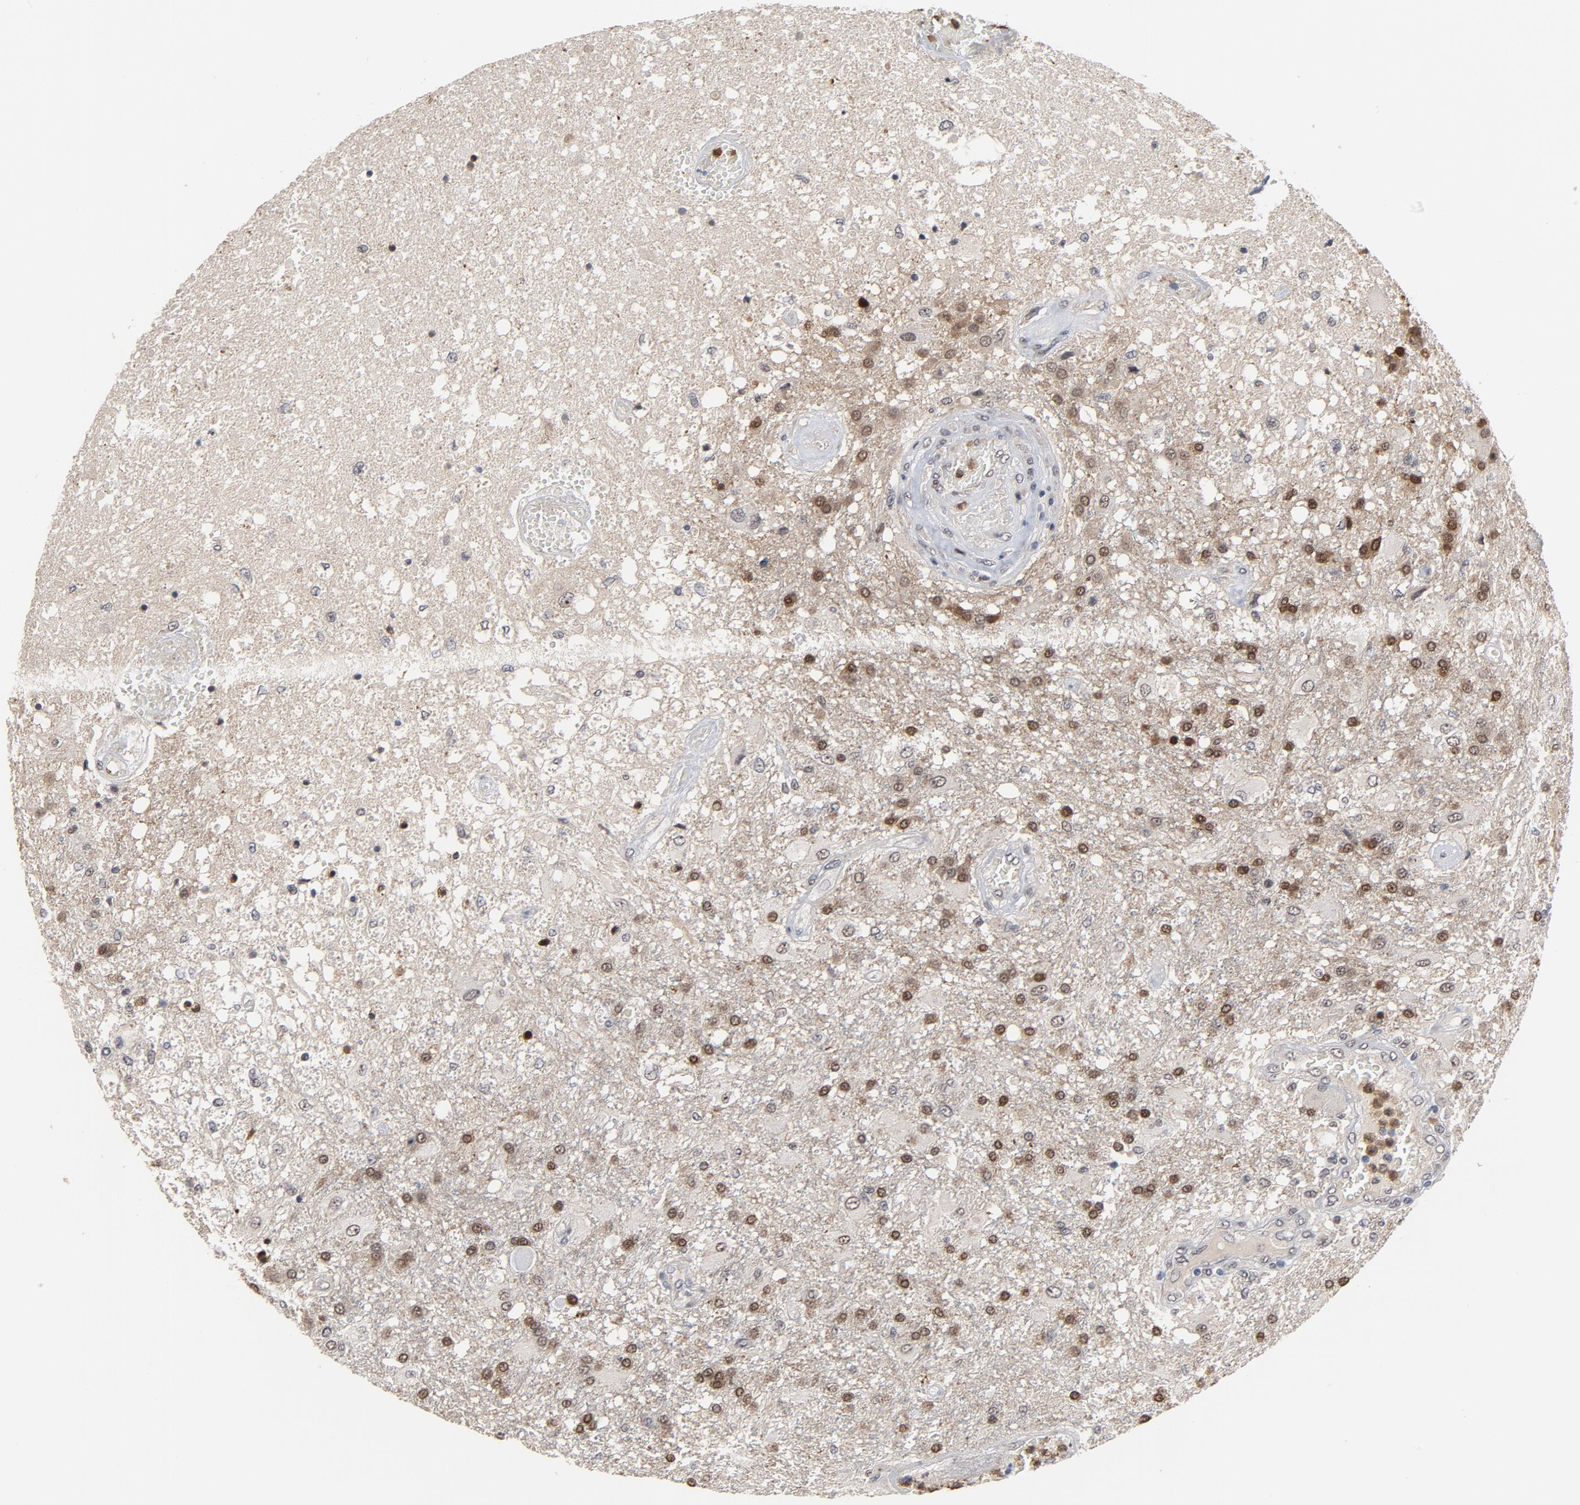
{"staining": {"intensity": "moderate", "quantity": "25%-75%", "location": "cytoplasmic/membranous"}, "tissue": "glioma", "cell_type": "Tumor cells", "image_type": "cancer", "snomed": [{"axis": "morphology", "description": "Glioma, malignant, High grade"}, {"axis": "topography", "description": "Cerebral cortex"}], "caption": "Malignant glioma (high-grade) stained with a brown dye demonstrates moderate cytoplasmic/membranous positive staining in approximately 25%-75% of tumor cells.", "gene": "RTL5", "patient": {"sex": "male", "age": 79}}